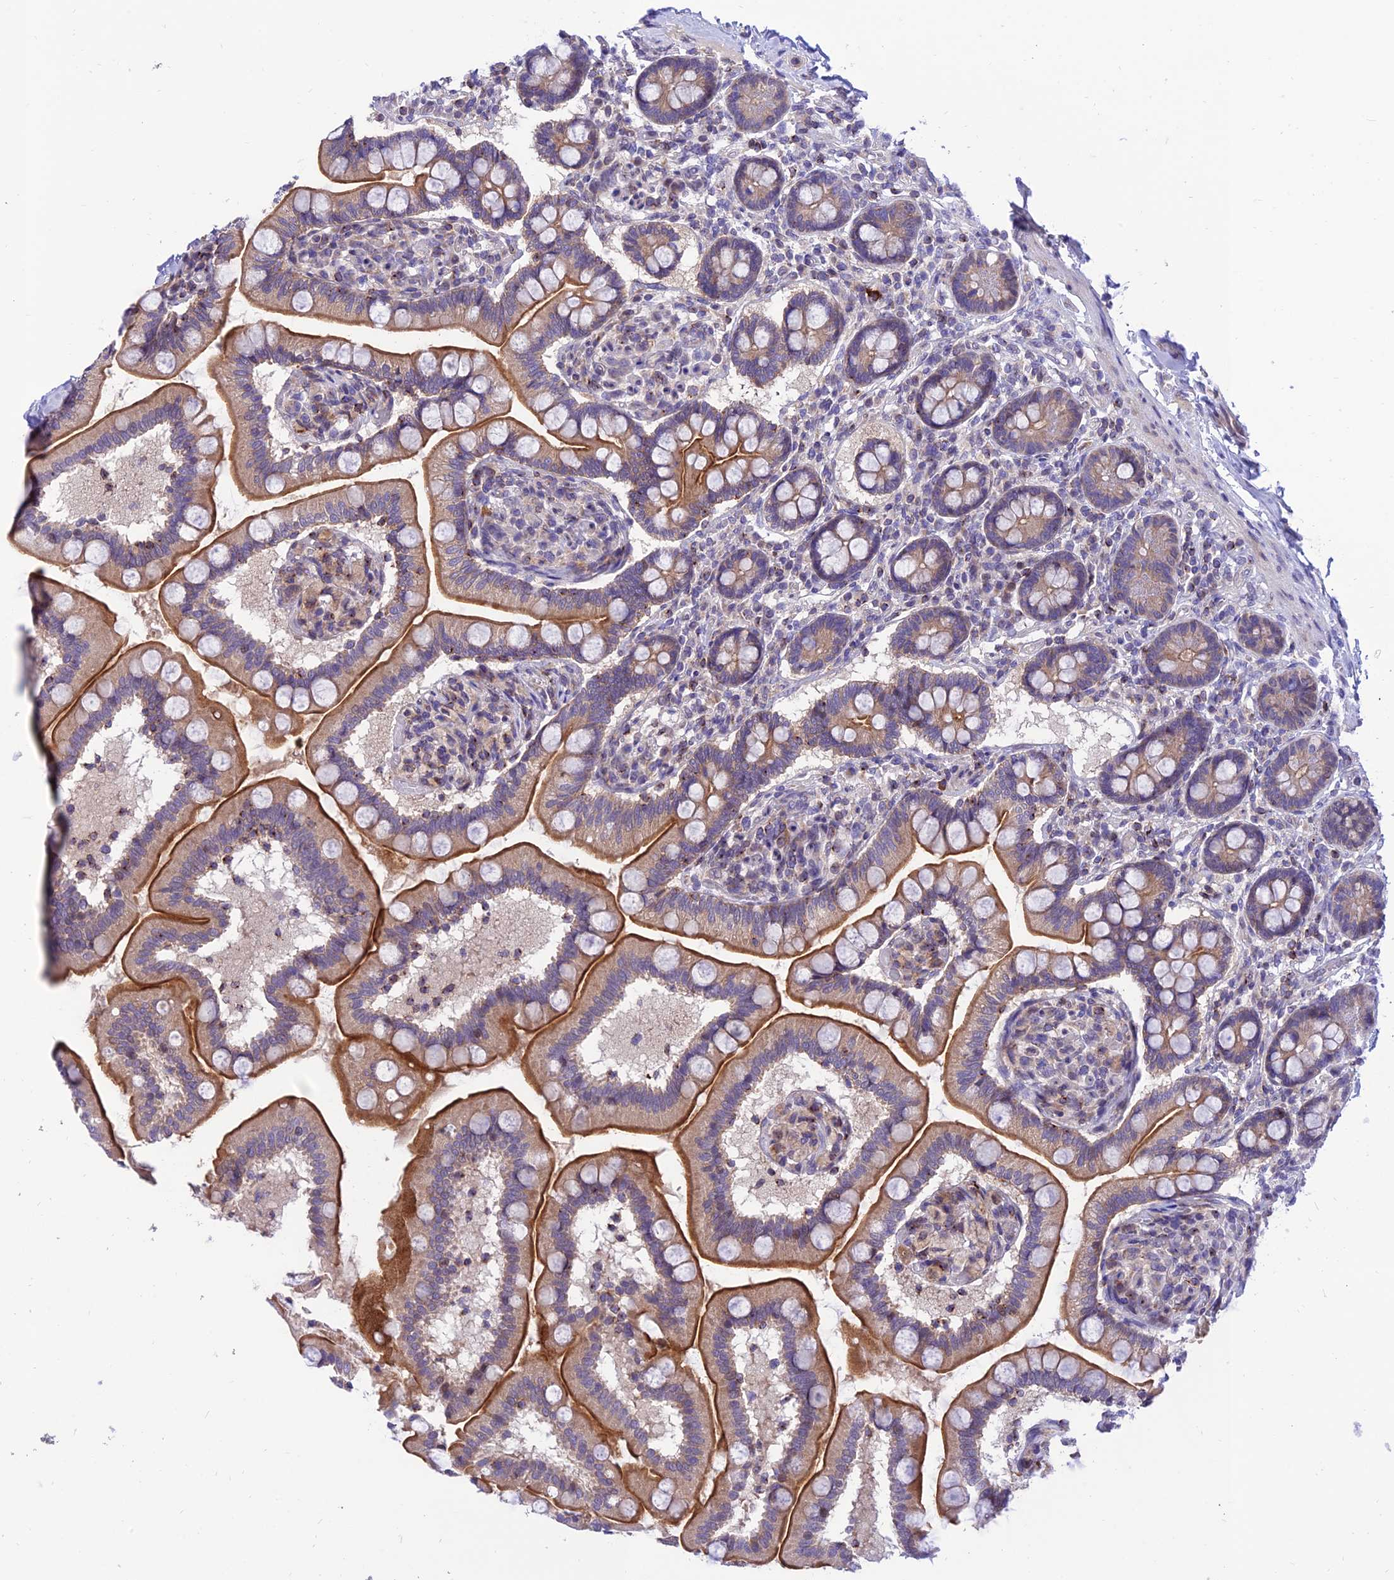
{"staining": {"intensity": "strong", "quantity": ">75%", "location": "cytoplasmic/membranous"}, "tissue": "small intestine", "cell_type": "Glandular cells", "image_type": "normal", "snomed": [{"axis": "morphology", "description": "Normal tissue, NOS"}, {"axis": "topography", "description": "Small intestine"}], "caption": "Brown immunohistochemical staining in normal human small intestine shows strong cytoplasmic/membranous expression in about >75% of glandular cells.", "gene": "C6orf132", "patient": {"sex": "female", "age": 64}}